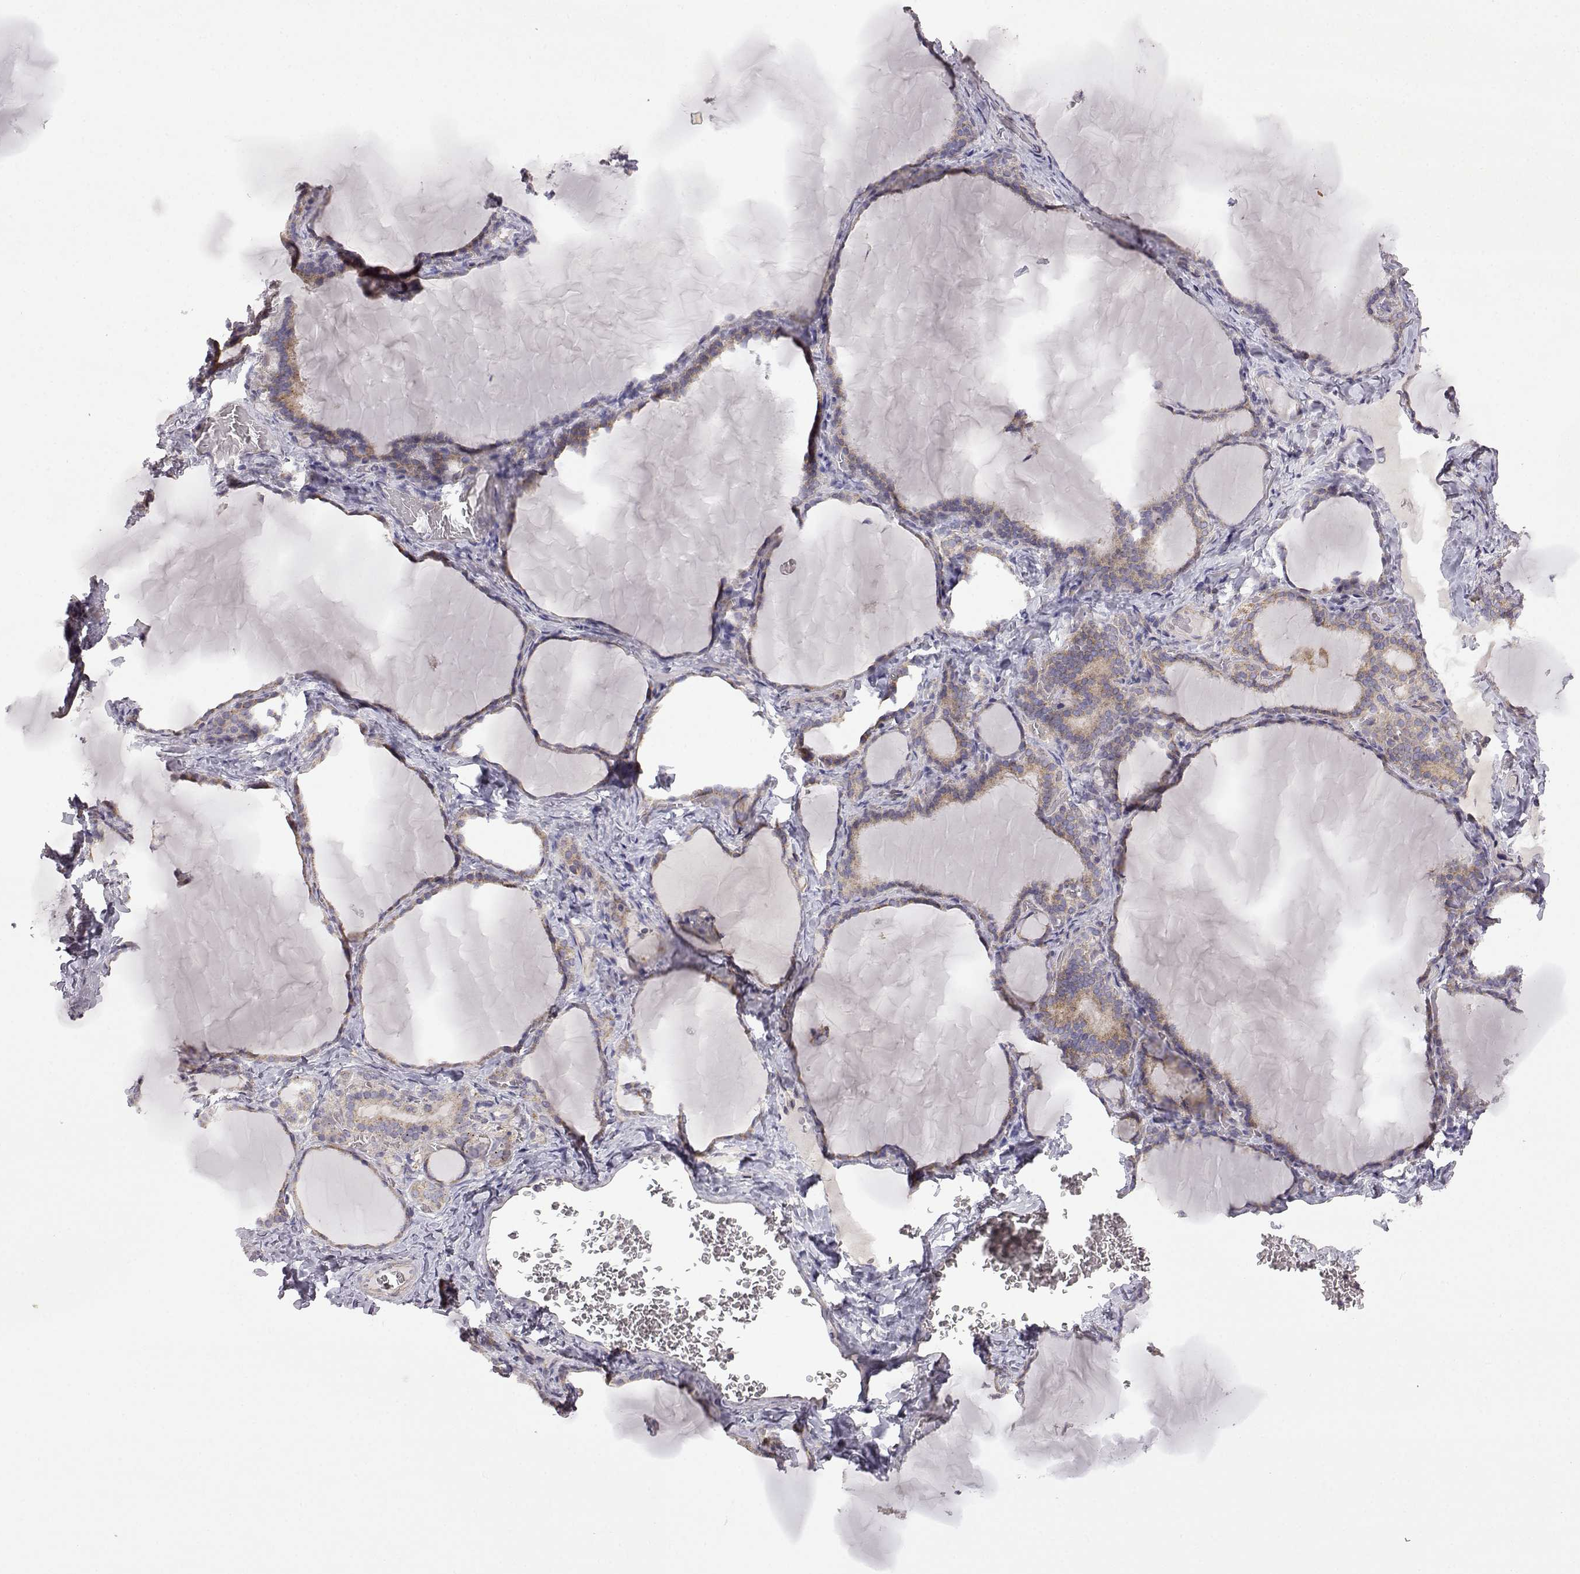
{"staining": {"intensity": "weak", "quantity": "25%-75%", "location": "cytoplasmic/membranous"}, "tissue": "thyroid gland", "cell_type": "Glandular cells", "image_type": "normal", "snomed": [{"axis": "morphology", "description": "Normal tissue, NOS"}, {"axis": "morphology", "description": "Hyperplasia, NOS"}, {"axis": "topography", "description": "Thyroid gland"}], "caption": "This is a histology image of immunohistochemistry staining of normal thyroid gland, which shows weak expression in the cytoplasmic/membranous of glandular cells.", "gene": "DDC", "patient": {"sex": "female", "age": 27}}